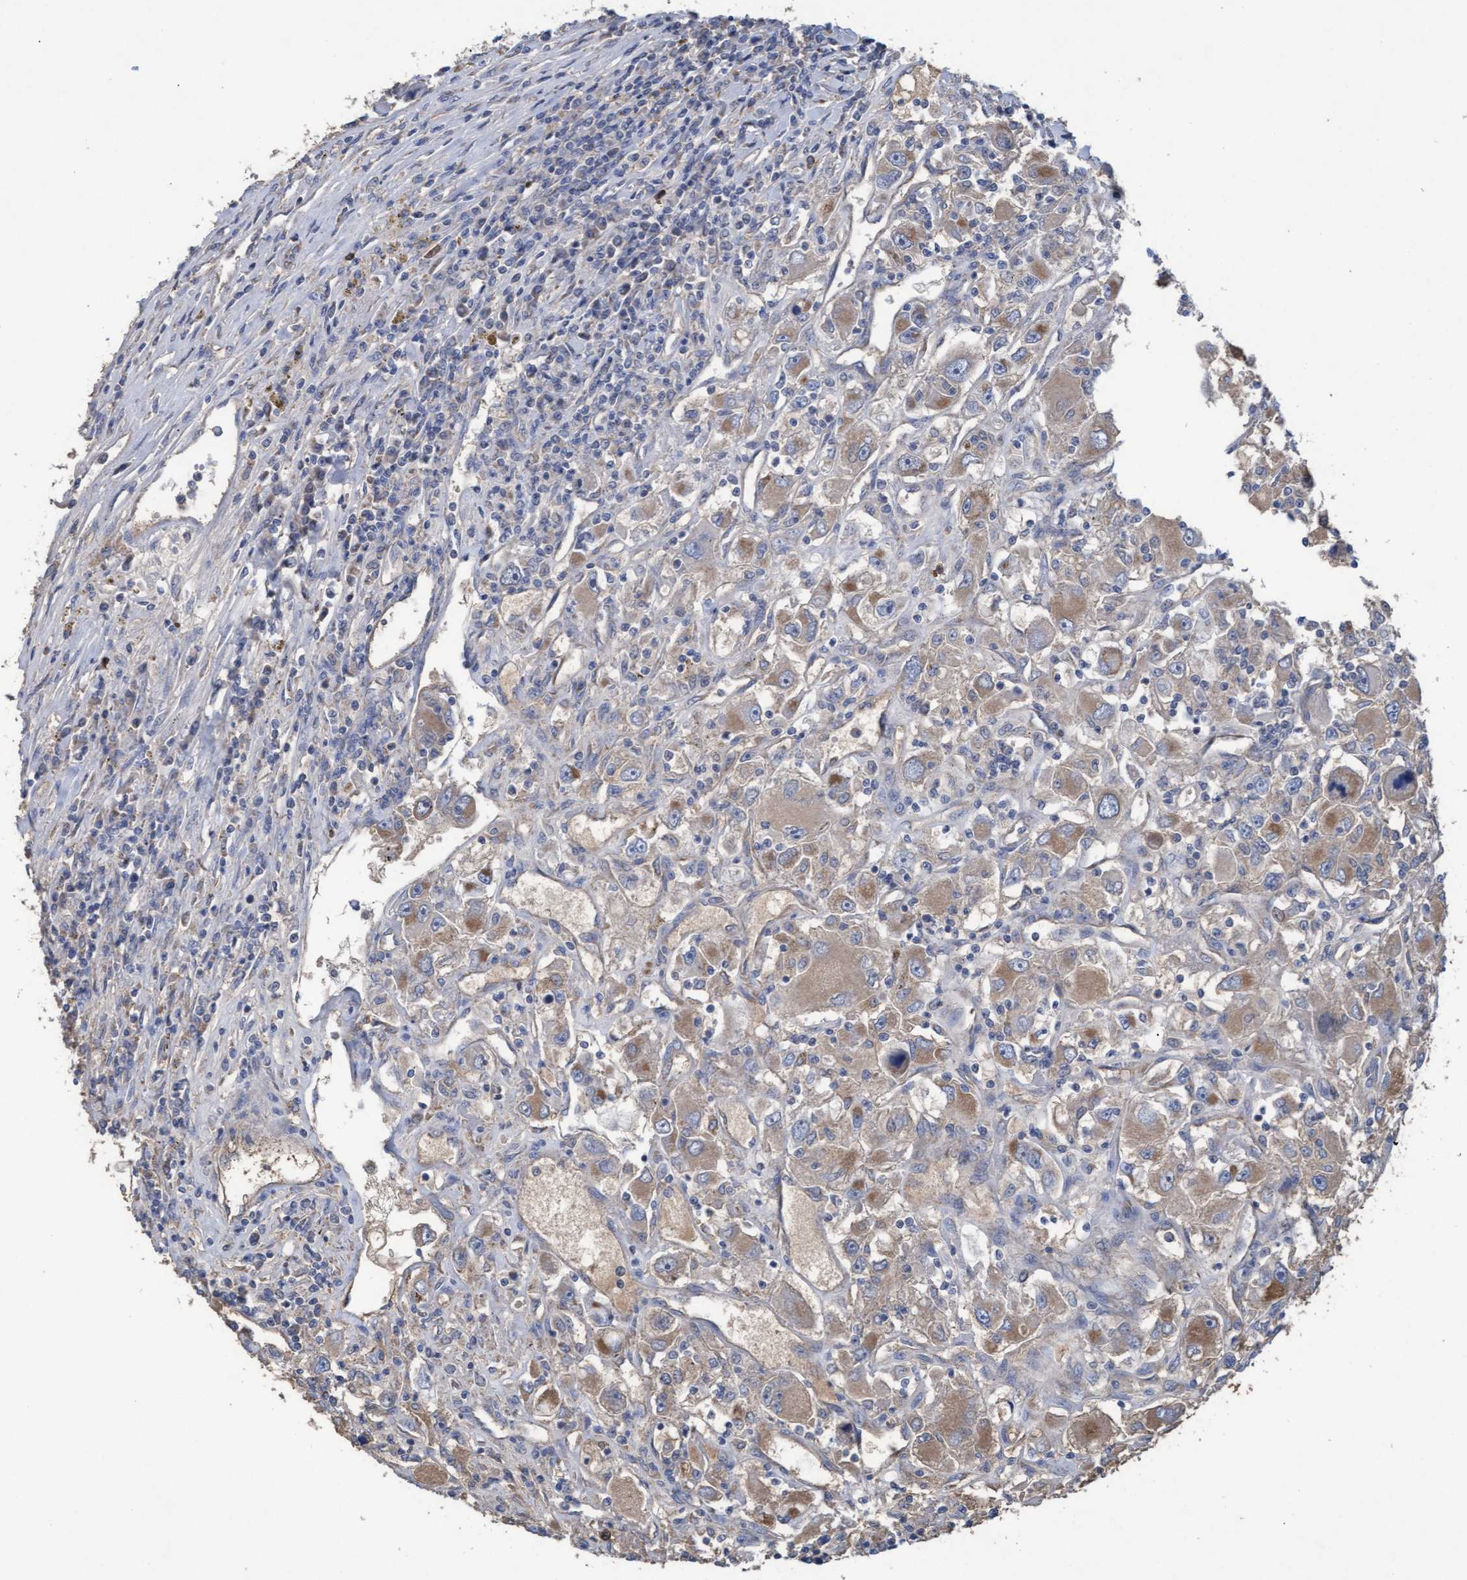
{"staining": {"intensity": "weak", "quantity": ">75%", "location": "cytoplasmic/membranous"}, "tissue": "renal cancer", "cell_type": "Tumor cells", "image_type": "cancer", "snomed": [{"axis": "morphology", "description": "Adenocarcinoma, NOS"}, {"axis": "topography", "description": "Kidney"}], "caption": "Tumor cells exhibit low levels of weak cytoplasmic/membranous staining in about >75% of cells in human renal cancer.", "gene": "MRPL38", "patient": {"sex": "female", "age": 52}}